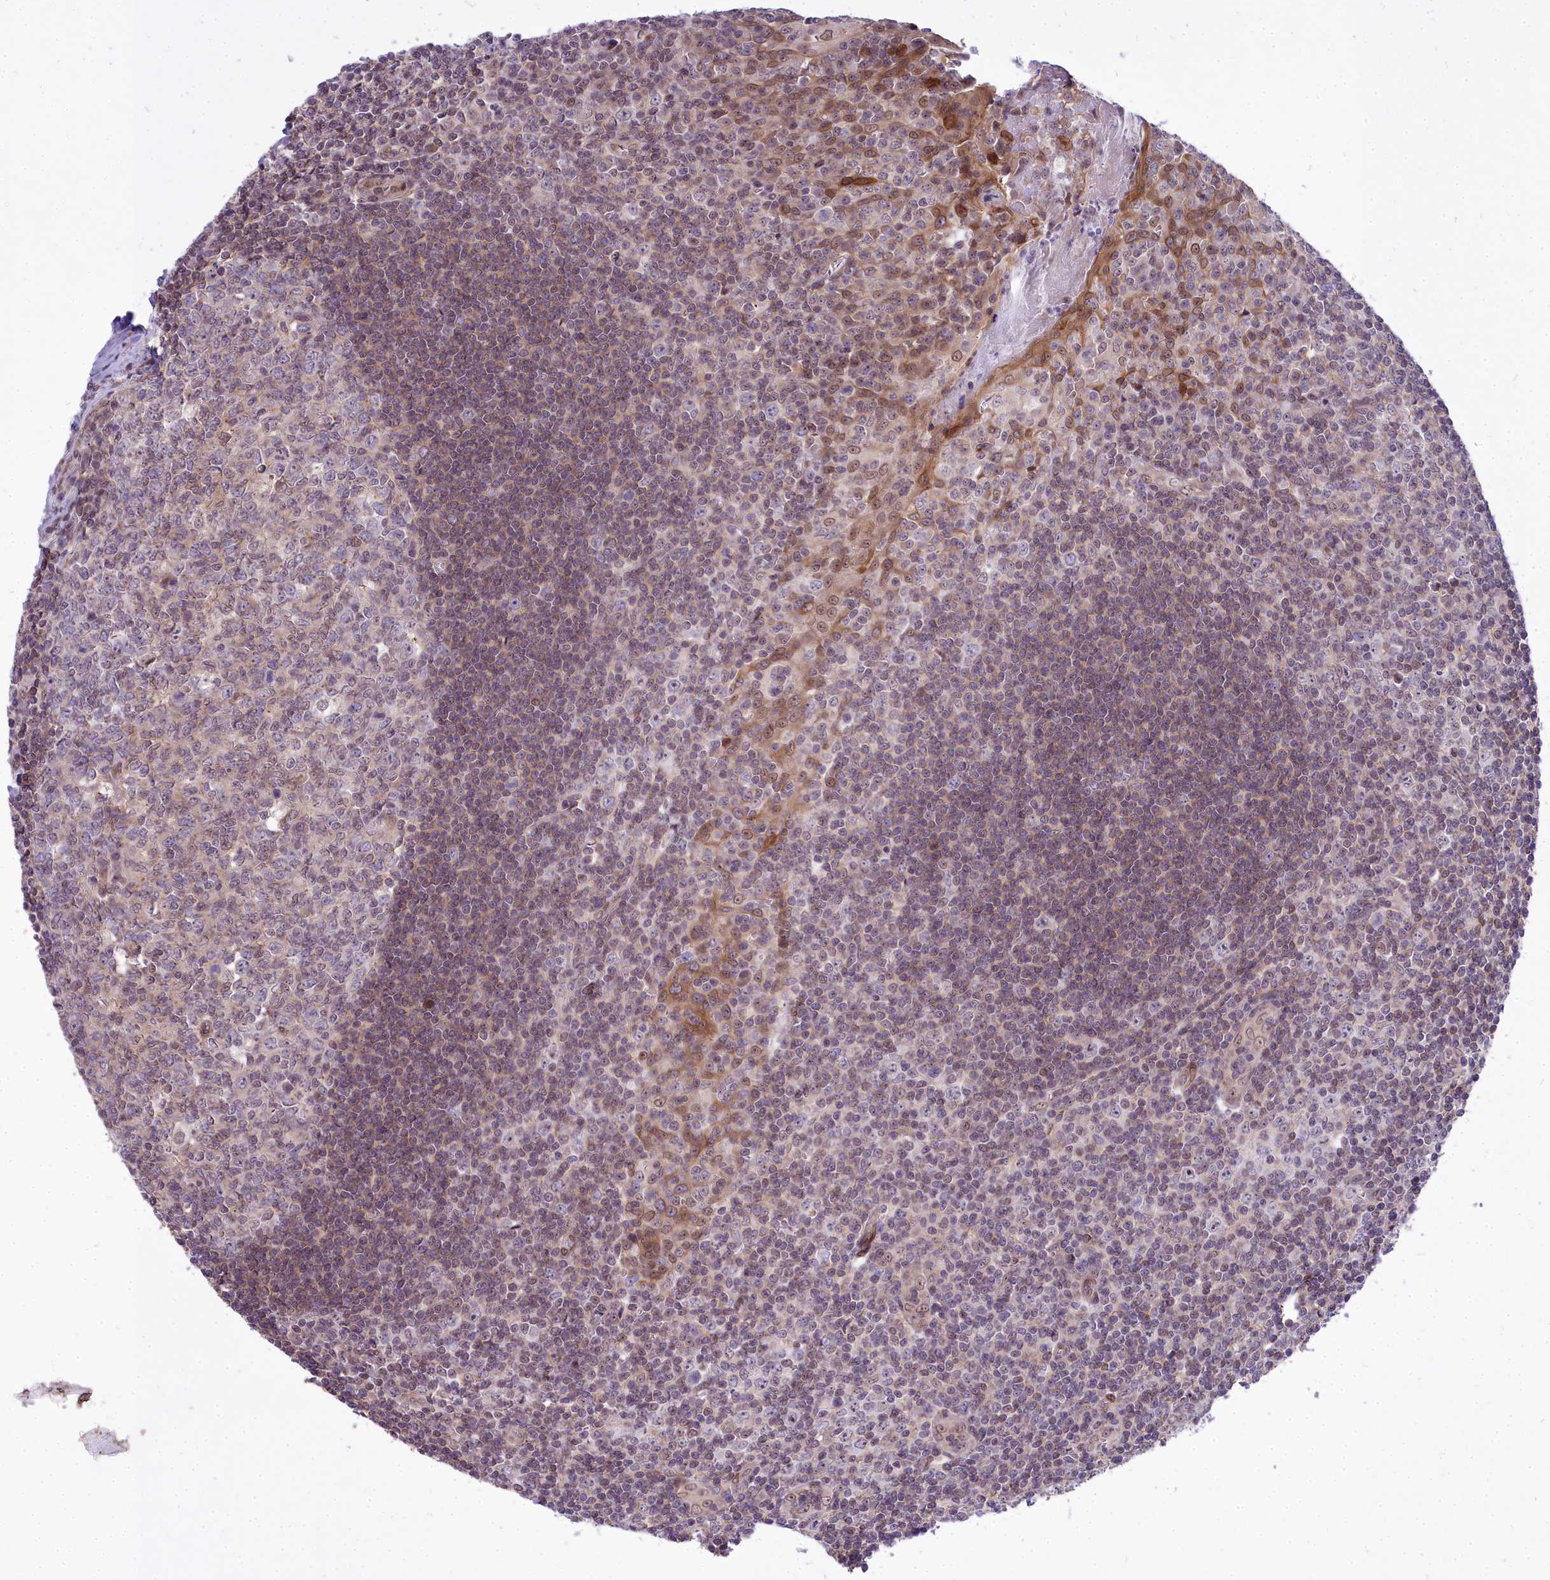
{"staining": {"intensity": "moderate", "quantity": "<25%", "location": "nuclear"}, "tissue": "tonsil", "cell_type": "Germinal center cells", "image_type": "normal", "snomed": [{"axis": "morphology", "description": "Normal tissue, NOS"}, {"axis": "topography", "description": "Tonsil"}], "caption": "Immunohistochemical staining of unremarkable human tonsil demonstrates low levels of moderate nuclear staining in approximately <25% of germinal center cells.", "gene": "ABCB8", "patient": {"sex": "male", "age": 27}}